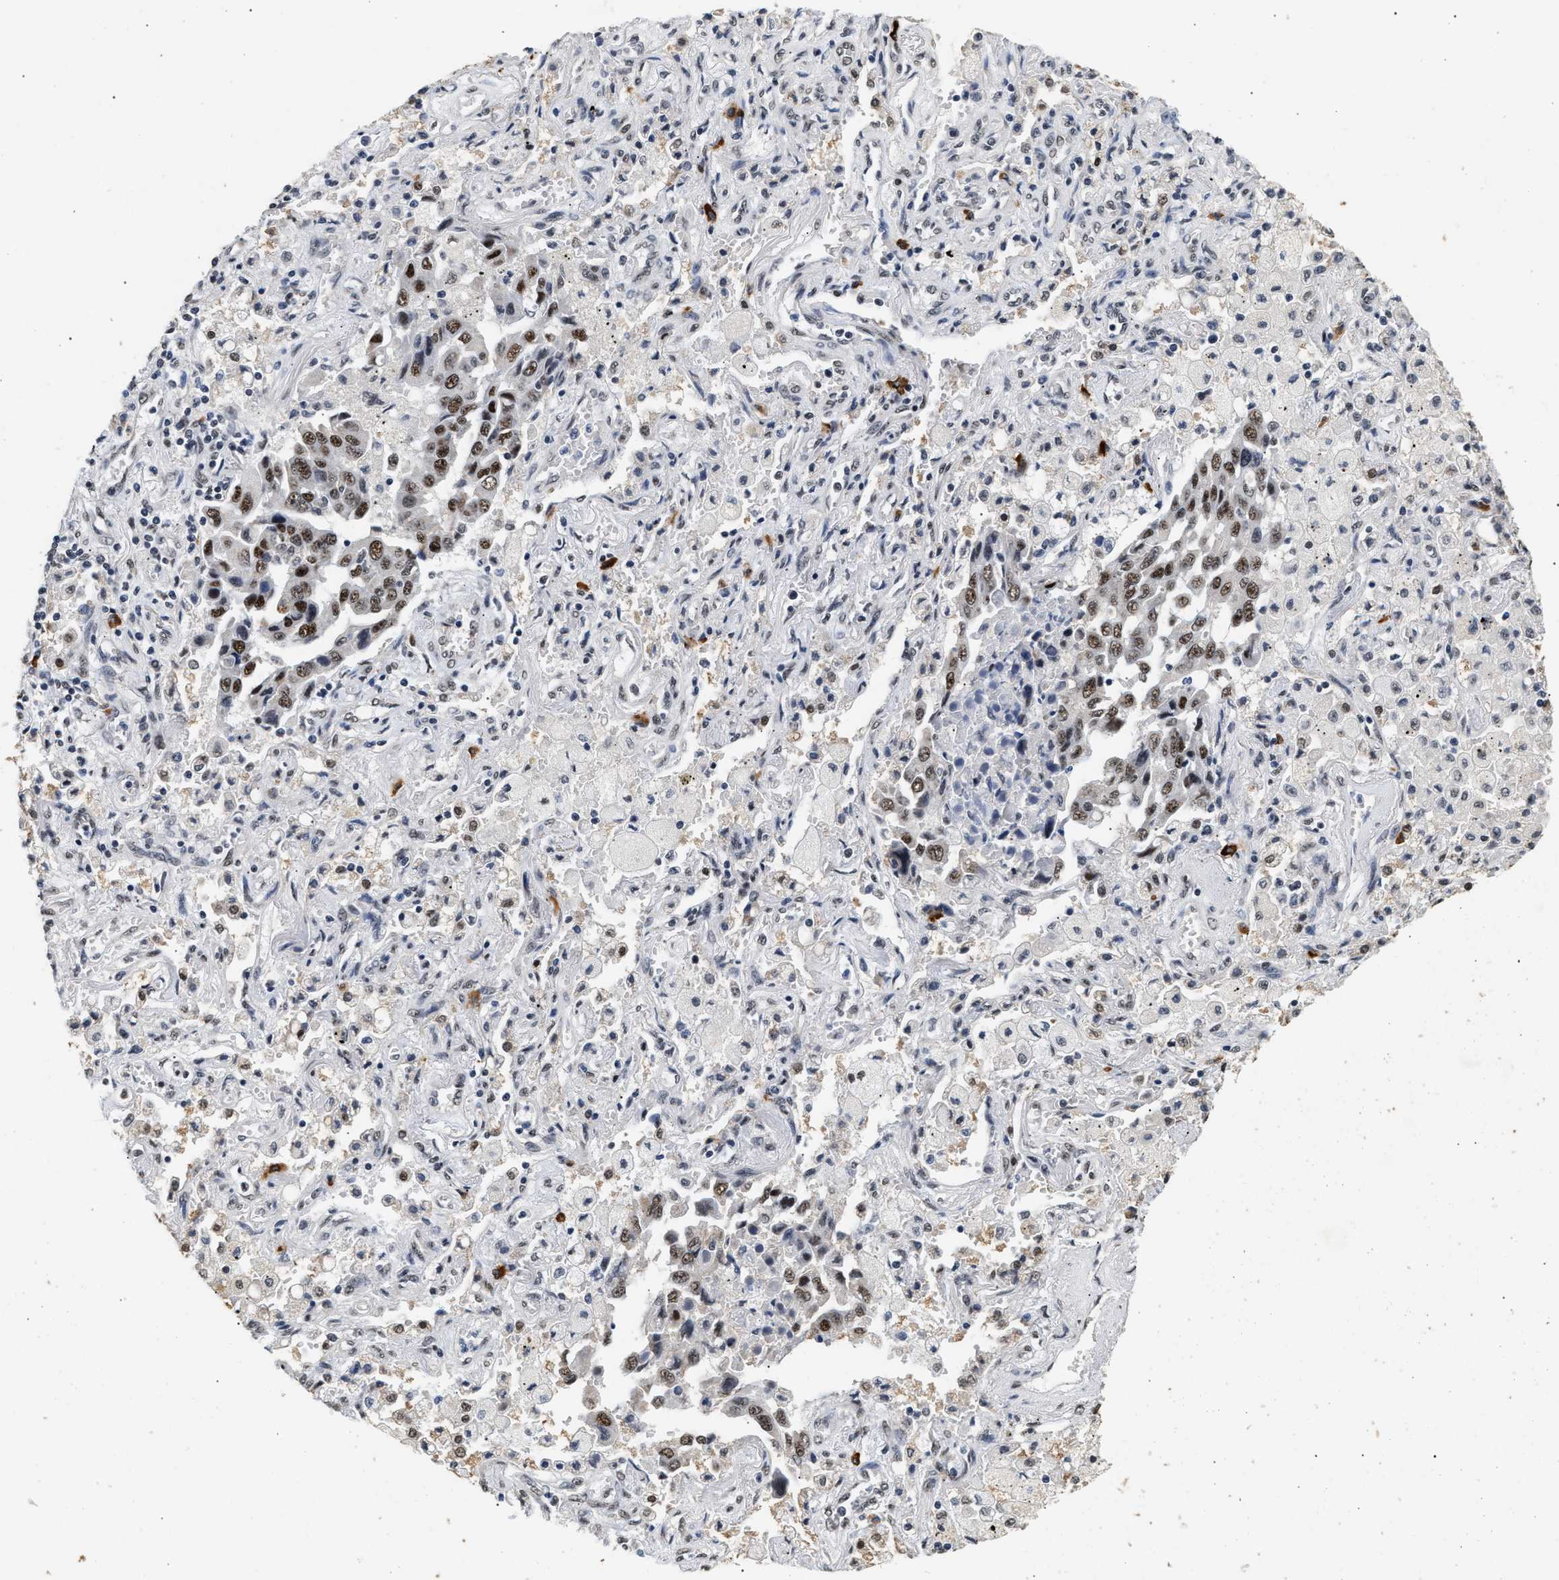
{"staining": {"intensity": "strong", "quantity": ">75%", "location": "nuclear"}, "tissue": "lung cancer", "cell_type": "Tumor cells", "image_type": "cancer", "snomed": [{"axis": "morphology", "description": "Adenocarcinoma, NOS"}, {"axis": "topography", "description": "Lung"}], "caption": "Immunohistochemistry staining of adenocarcinoma (lung), which demonstrates high levels of strong nuclear expression in about >75% of tumor cells indicating strong nuclear protein staining. The staining was performed using DAB (3,3'-diaminobenzidine) (brown) for protein detection and nuclei were counterstained in hematoxylin (blue).", "gene": "THOC1", "patient": {"sex": "female", "age": 65}}